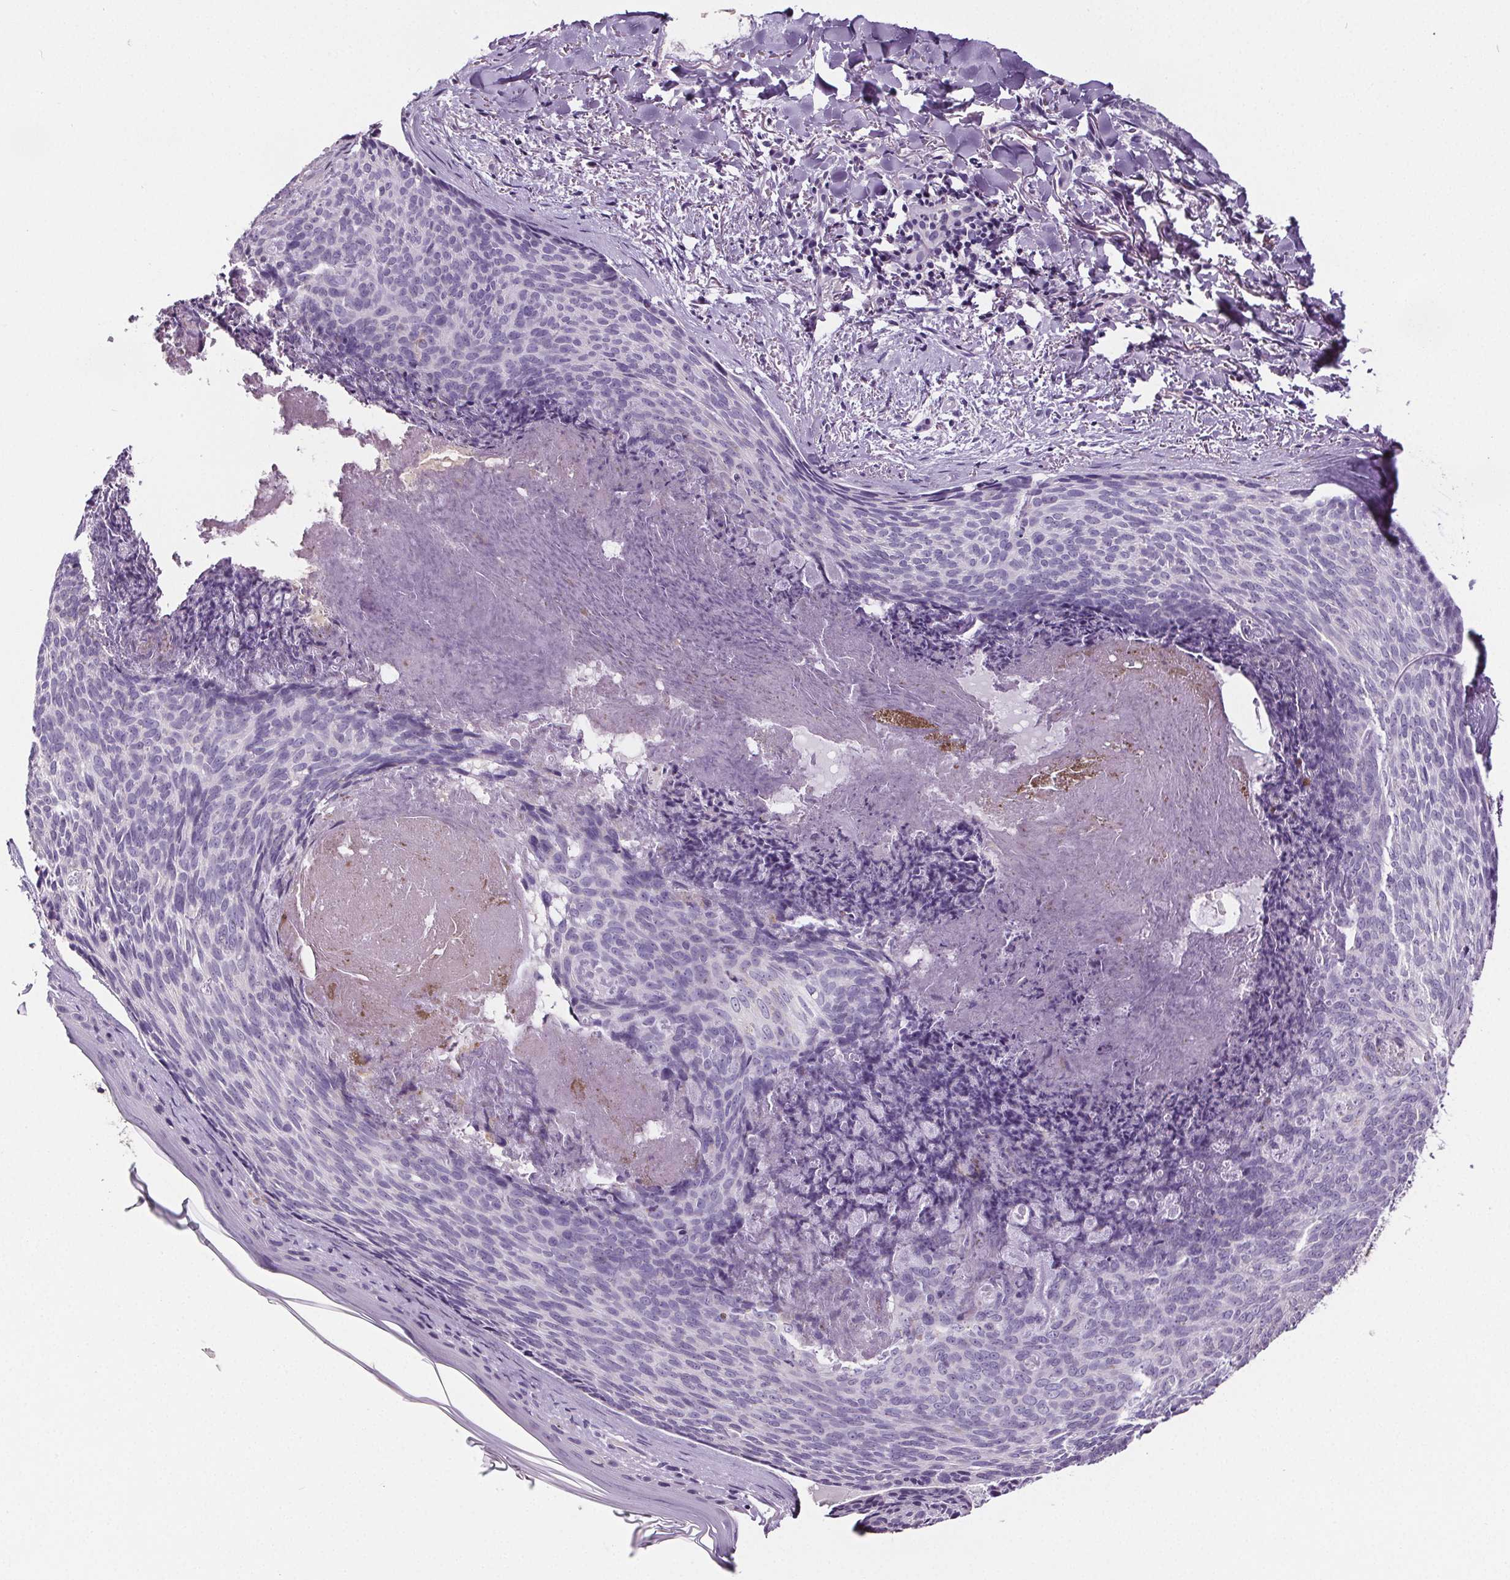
{"staining": {"intensity": "negative", "quantity": "none", "location": "none"}, "tissue": "skin cancer", "cell_type": "Tumor cells", "image_type": "cancer", "snomed": [{"axis": "morphology", "description": "Basal cell carcinoma"}, {"axis": "topography", "description": "Skin"}], "caption": "Photomicrograph shows no significant protein expression in tumor cells of skin cancer.", "gene": "CD5L", "patient": {"sex": "female", "age": 82}}